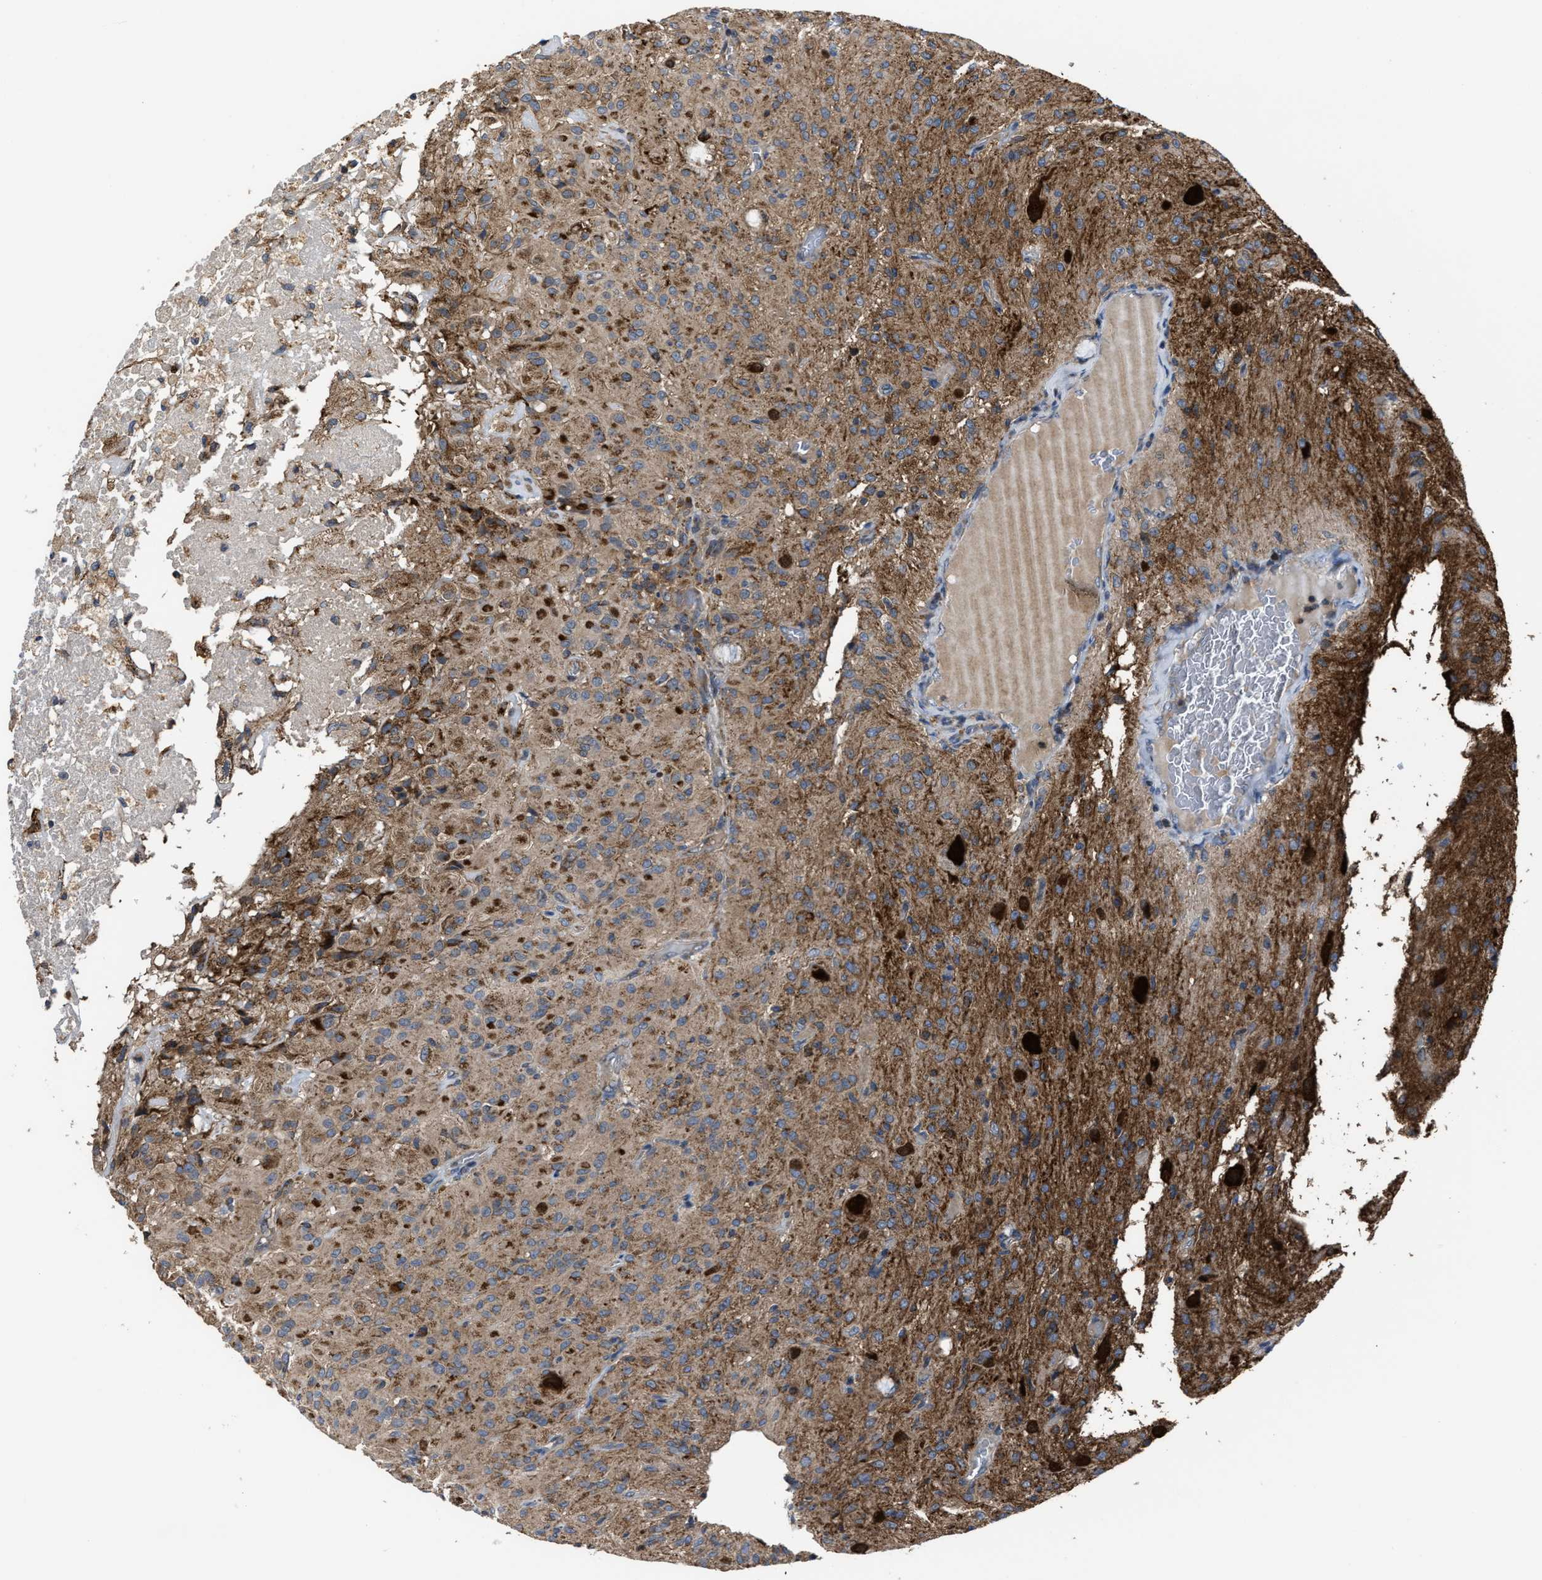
{"staining": {"intensity": "moderate", "quantity": ">75%", "location": "cytoplasmic/membranous"}, "tissue": "glioma", "cell_type": "Tumor cells", "image_type": "cancer", "snomed": [{"axis": "morphology", "description": "Glioma, malignant, High grade"}, {"axis": "topography", "description": "Brain"}], "caption": "Immunohistochemical staining of human glioma demonstrates medium levels of moderate cytoplasmic/membranous protein staining in approximately >75% of tumor cells. The staining was performed using DAB, with brown indicating positive protein expression. Nuclei are stained blue with hematoxylin.", "gene": "PASK", "patient": {"sex": "female", "age": 59}}